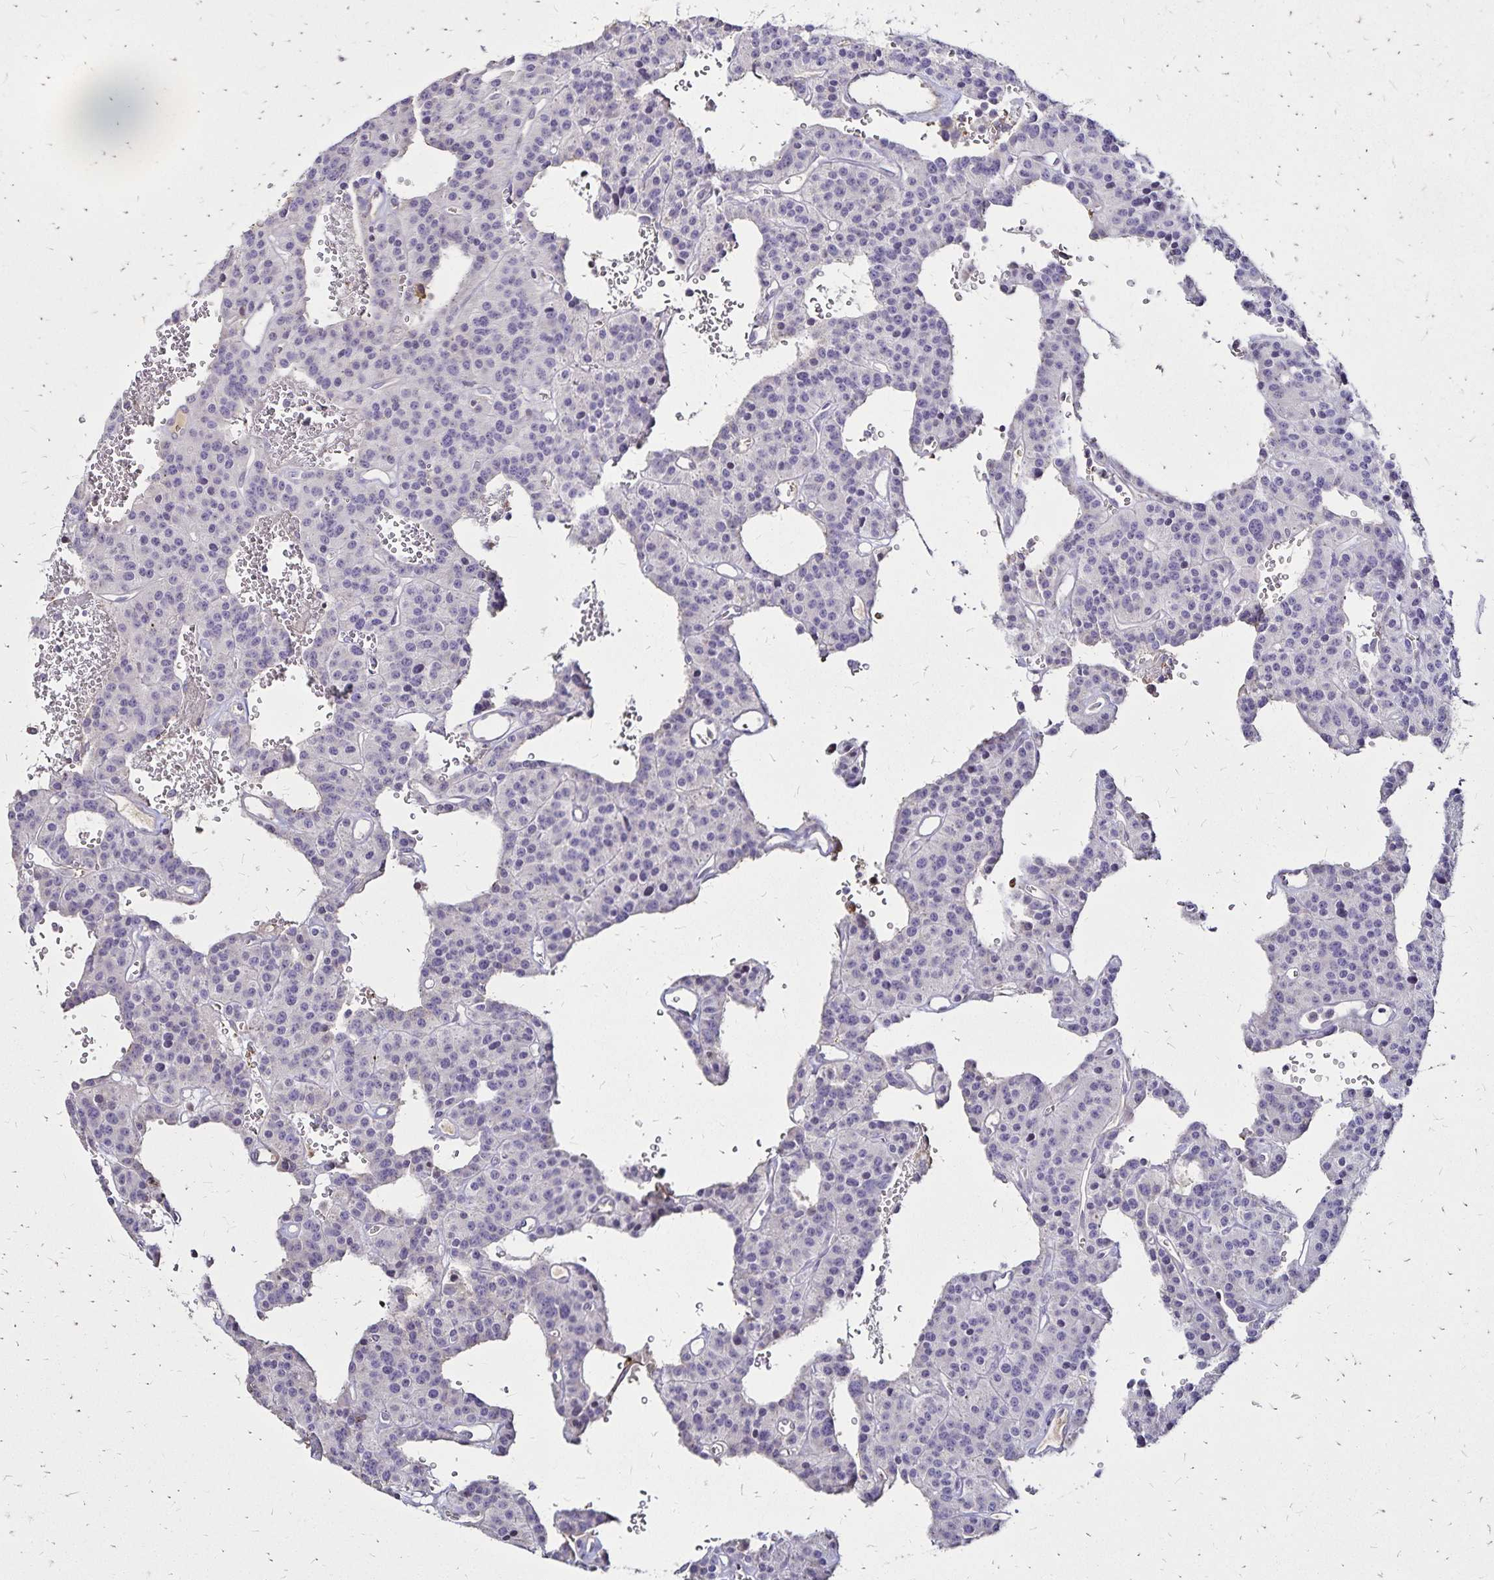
{"staining": {"intensity": "negative", "quantity": "none", "location": "none"}, "tissue": "carcinoid", "cell_type": "Tumor cells", "image_type": "cancer", "snomed": [{"axis": "morphology", "description": "Carcinoid, malignant, NOS"}, {"axis": "topography", "description": "Lung"}], "caption": "The photomicrograph exhibits no significant expression in tumor cells of carcinoid (malignant).", "gene": "KISS1", "patient": {"sex": "female", "age": 71}}